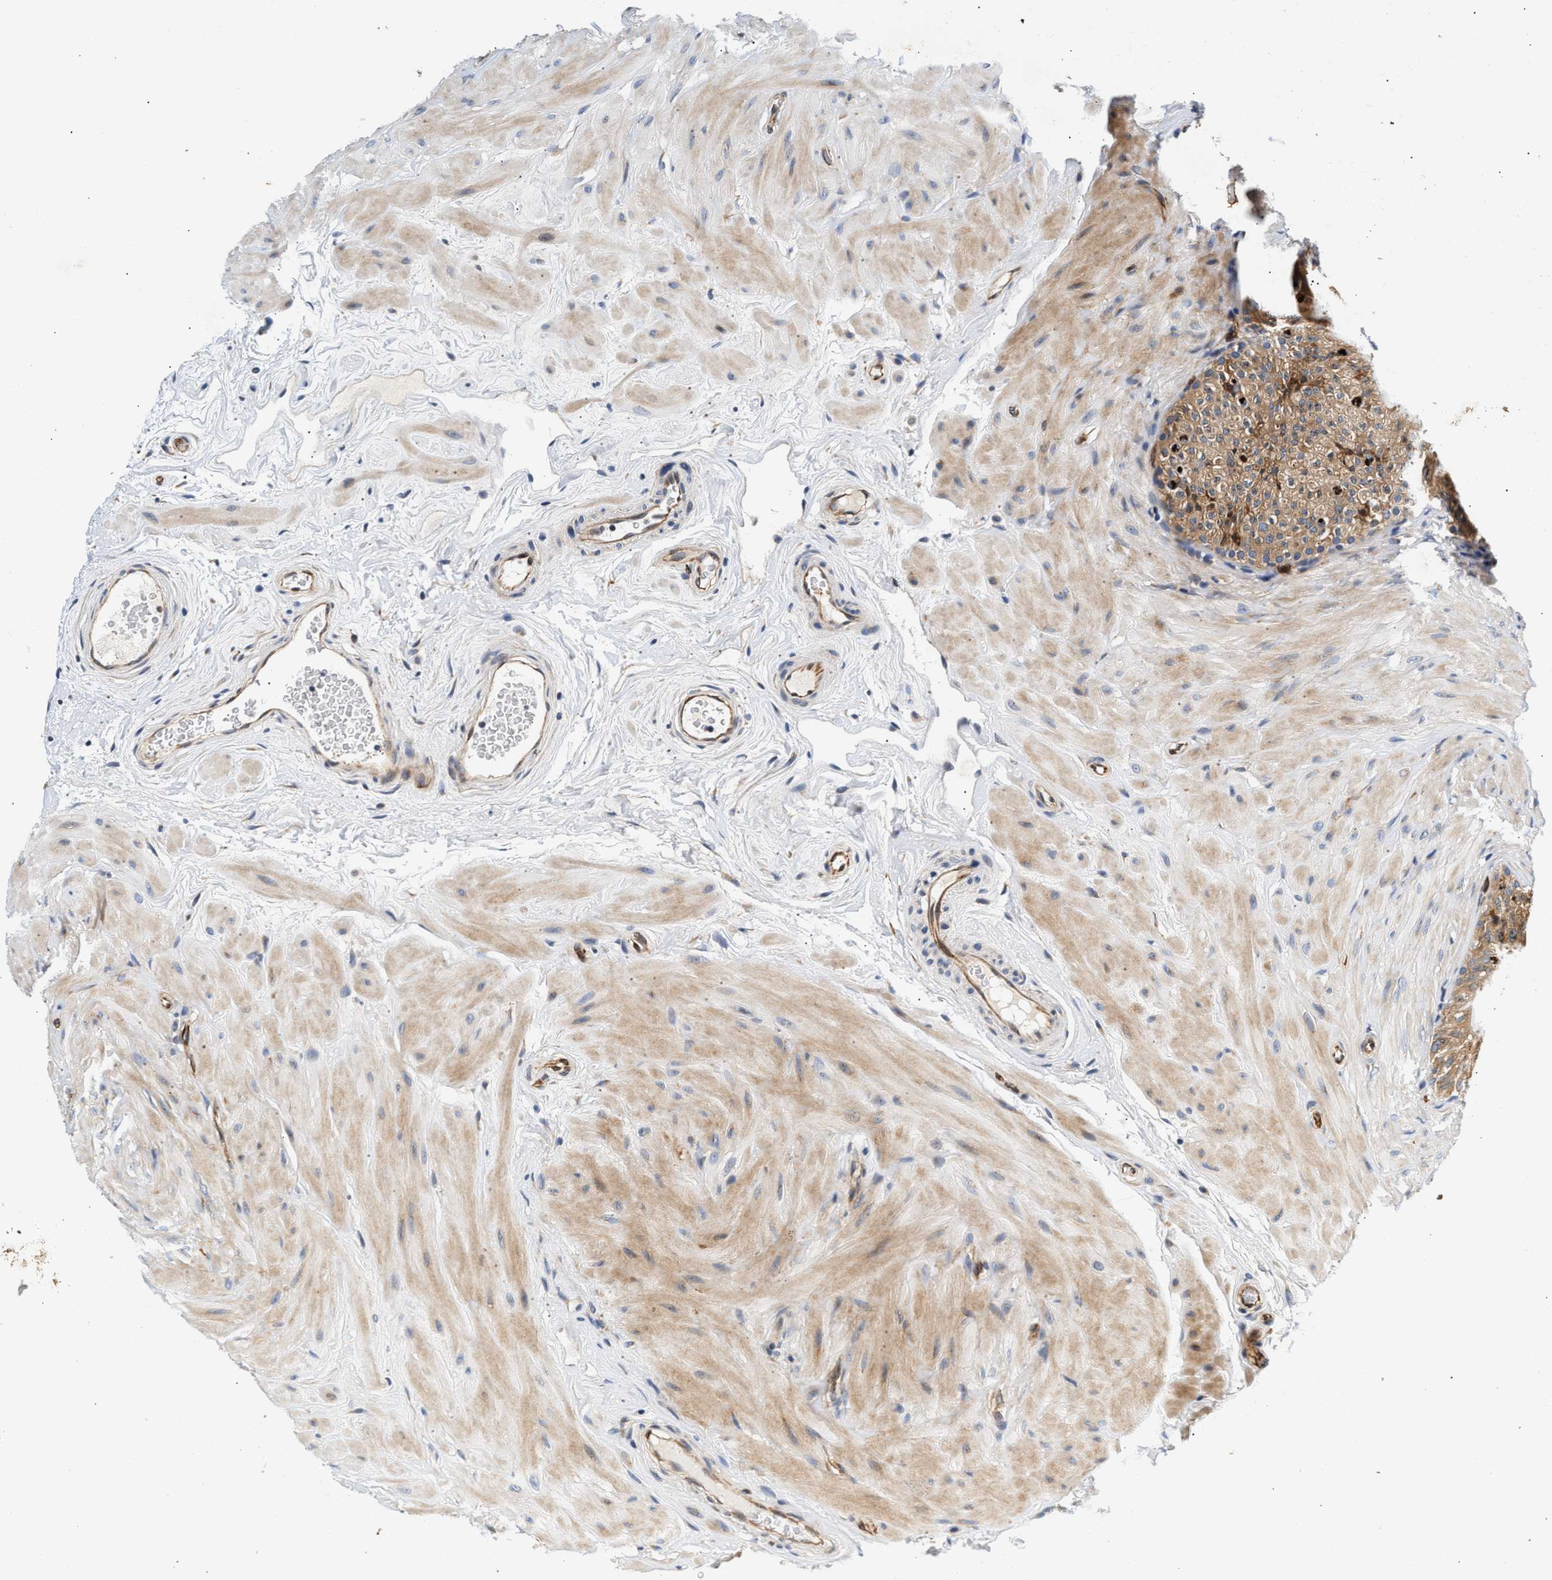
{"staining": {"intensity": "moderate", "quantity": ">75%", "location": "cytoplasmic/membranous"}, "tissue": "epididymis", "cell_type": "Glandular cells", "image_type": "normal", "snomed": [{"axis": "morphology", "description": "Normal tissue, NOS"}, {"axis": "topography", "description": "Epididymis"}], "caption": "Protein expression analysis of unremarkable epididymis displays moderate cytoplasmic/membranous expression in approximately >75% of glandular cells. Nuclei are stained in blue.", "gene": "IFT74", "patient": {"sex": "male", "age": 34}}